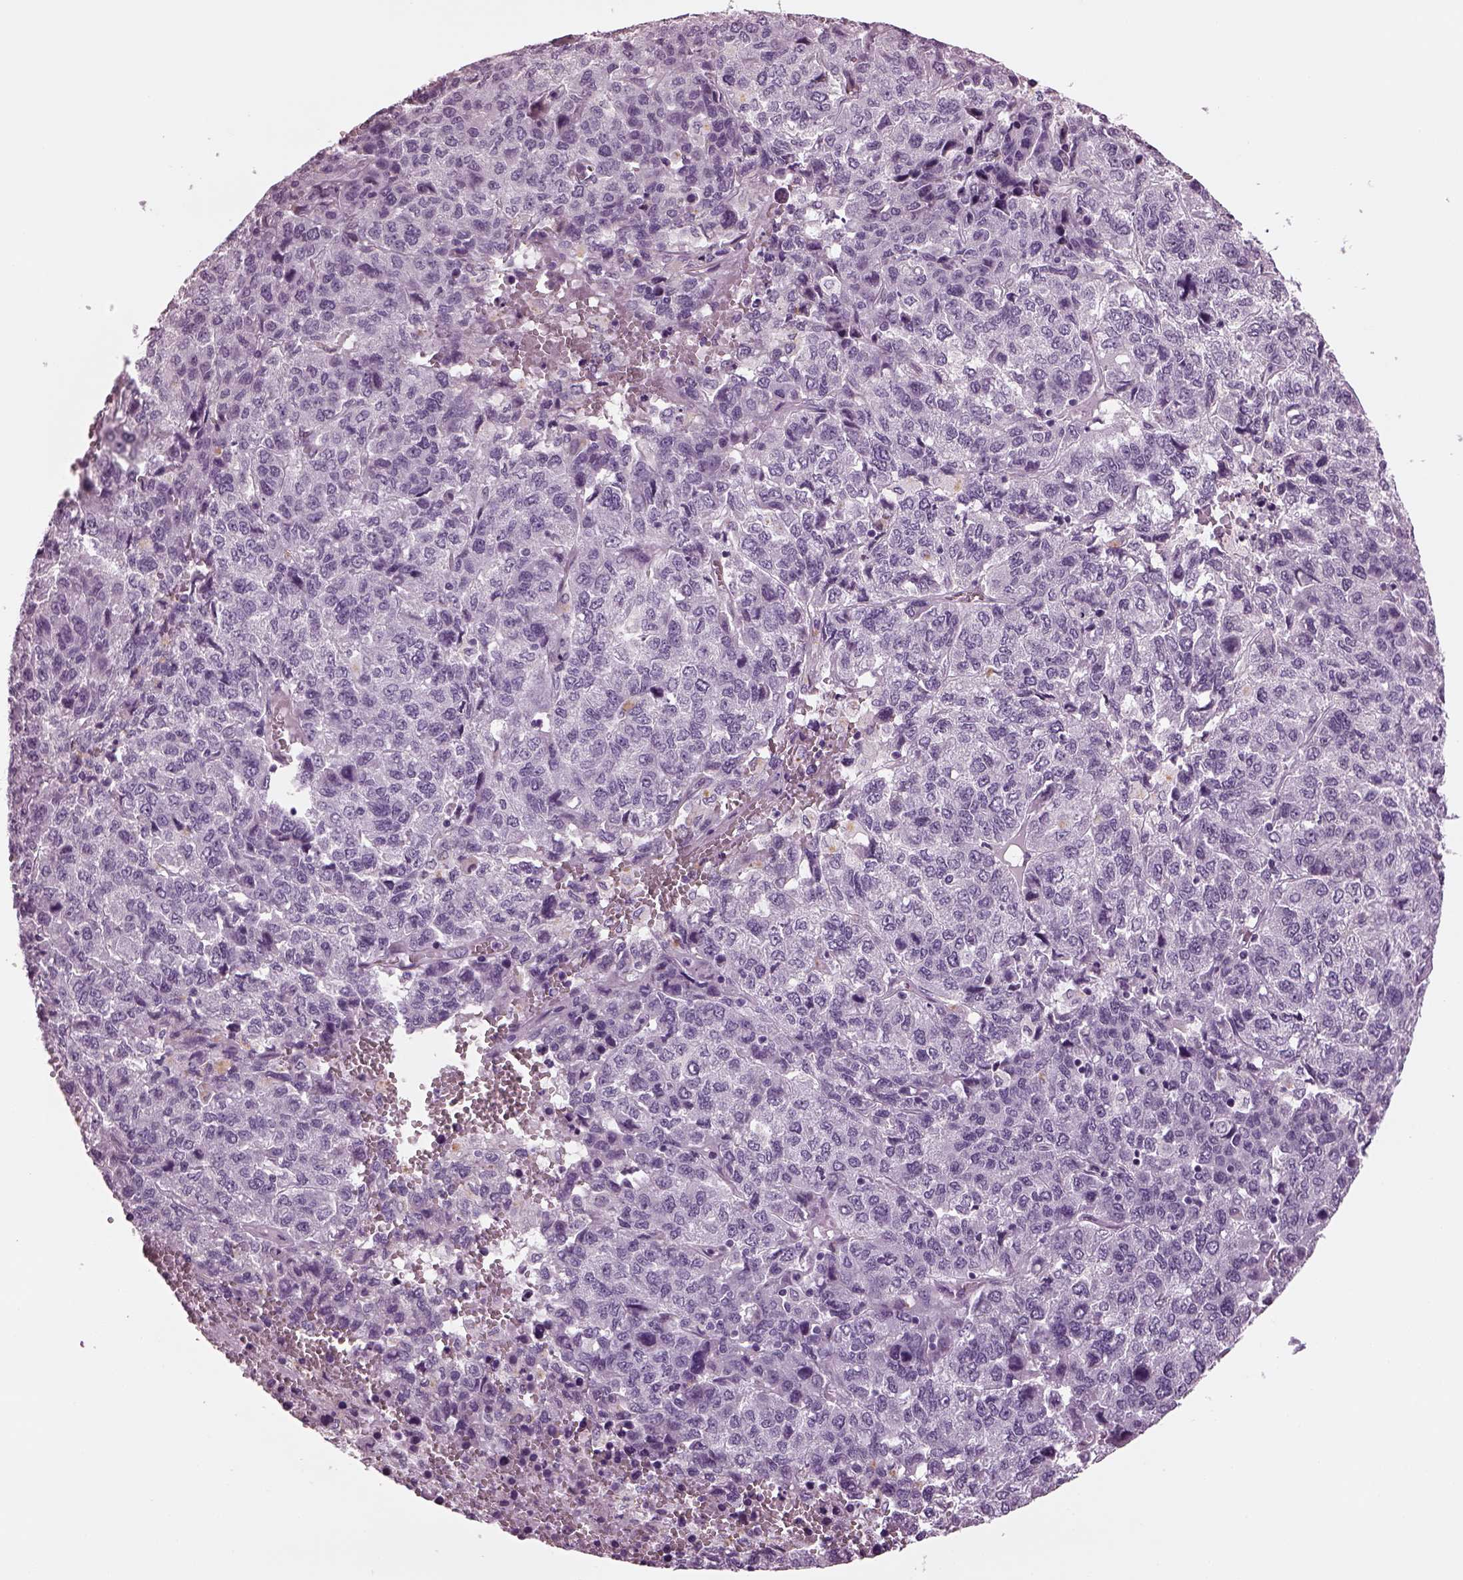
{"staining": {"intensity": "negative", "quantity": "none", "location": "none"}, "tissue": "liver cancer", "cell_type": "Tumor cells", "image_type": "cancer", "snomed": [{"axis": "morphology", "description": "Carcinoma, Hepatocellular, NOS"}, {"axis": "topography", "description": "Liver"}], "caption": "A photomicrograph of human liver cancer is negative for staining in tumor cells. The staining was performed using DAB (3,3'-diaminobenzidine) to visualize the protein expression in brown, while the nuclei were stained in blue with hematoxylin (Magnification: 20x).", "gene": "TPPP2", "patient": {"sex": "male", "age": 69}}